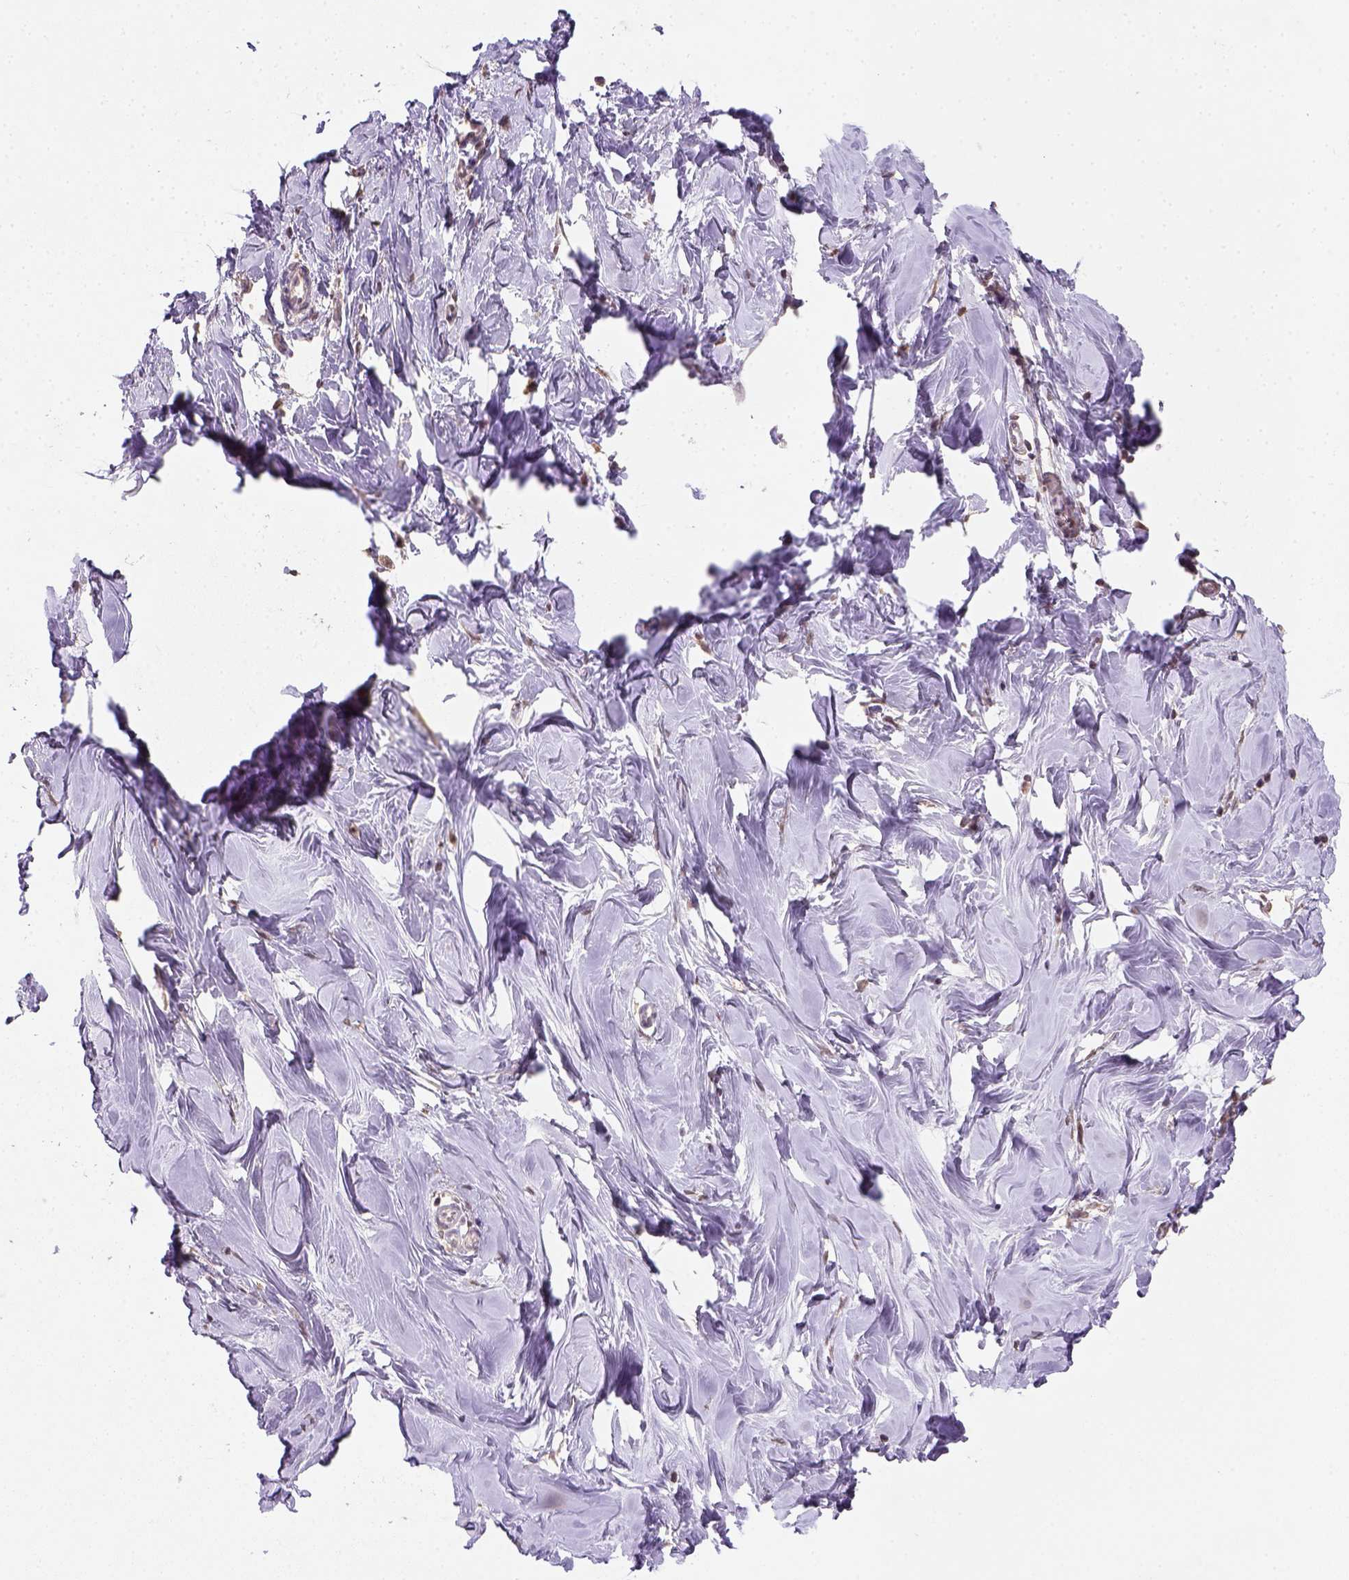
{"staining": {"intensity": "weak", "quantity": ">75%", "location": "cytoplasmic/membranous"}, "tissue": "breast", "cell_type": "Adipocytes", "image_type": "normal", "snomed": [{"axis": "morphology", "description": "Normal tissue, NOS"}, {"axis": "topography", "description": "Breast"}], "caption": "A brown stain labels weak cytoplasmic/membranous positivity of a protein in adipocytes of normal human breast.", "gene": "NUDT10", "patient": {"sex": "female", "age": 27}}